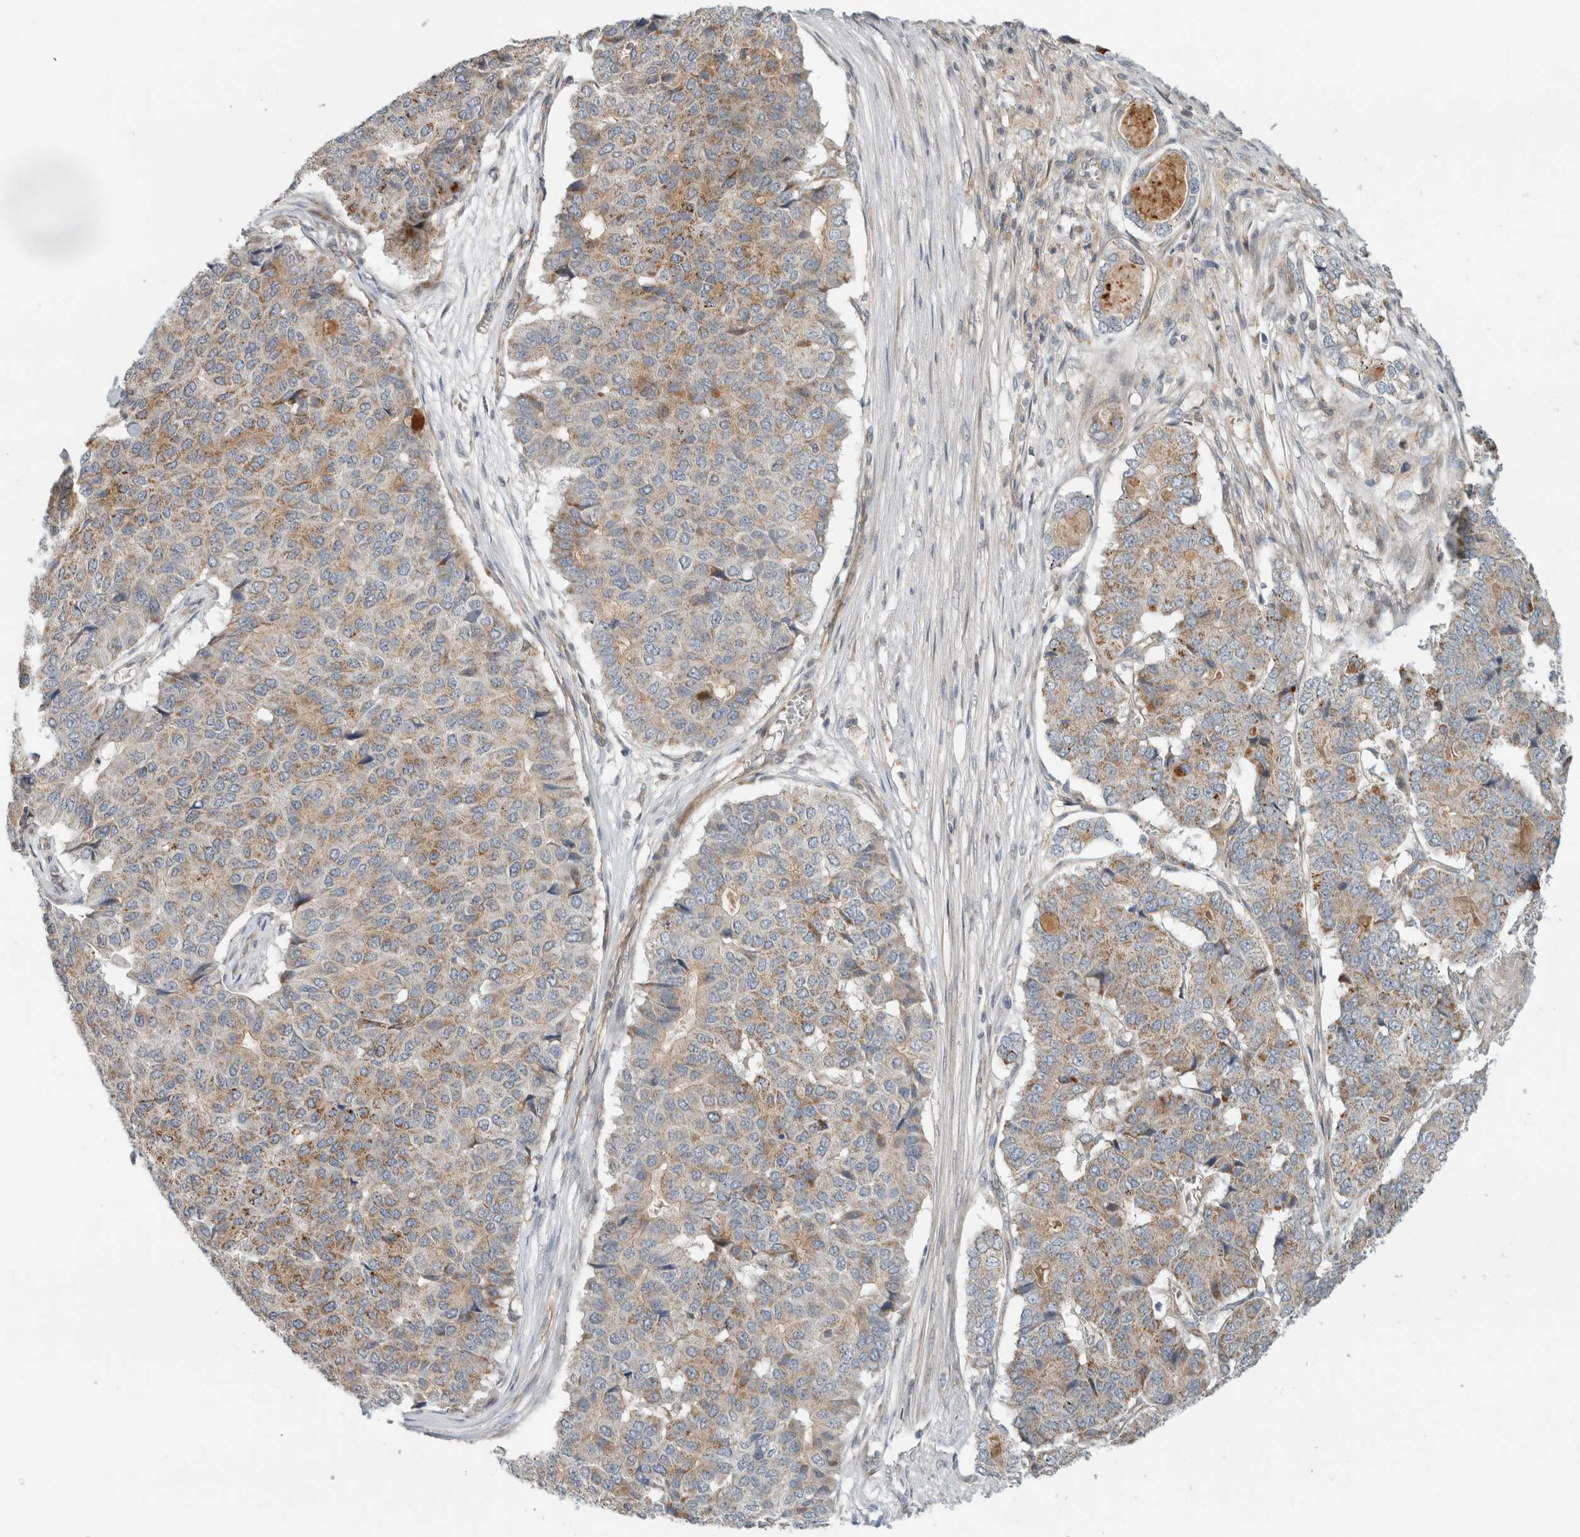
{"staining": {"intensity": "moderate", "quantity": ">75%", "location": "cytoplasmic/membranous"}, "tissue": "pancreatic cancer", "cell_type": "Tumor cells", "image_type": "cancer", "snomed": [{"axis": "morphology", "description": "Adenocarcinoma, NOS"}, {"axis": "topography", "description": "Pancreas"}], "caption": "Brown immunohistochemical staining in human adenocarcinoma (pancreatic) demonstrates moderate cytoplasmic/membranous positivity in approximately >75% of tumor cells. (DAB (3,3'-diaminobenzidine) IHC with brightfield microscopy, high magnification).", "gene": "KPNA5", "patient": {"sex": "male", "age": 50}}